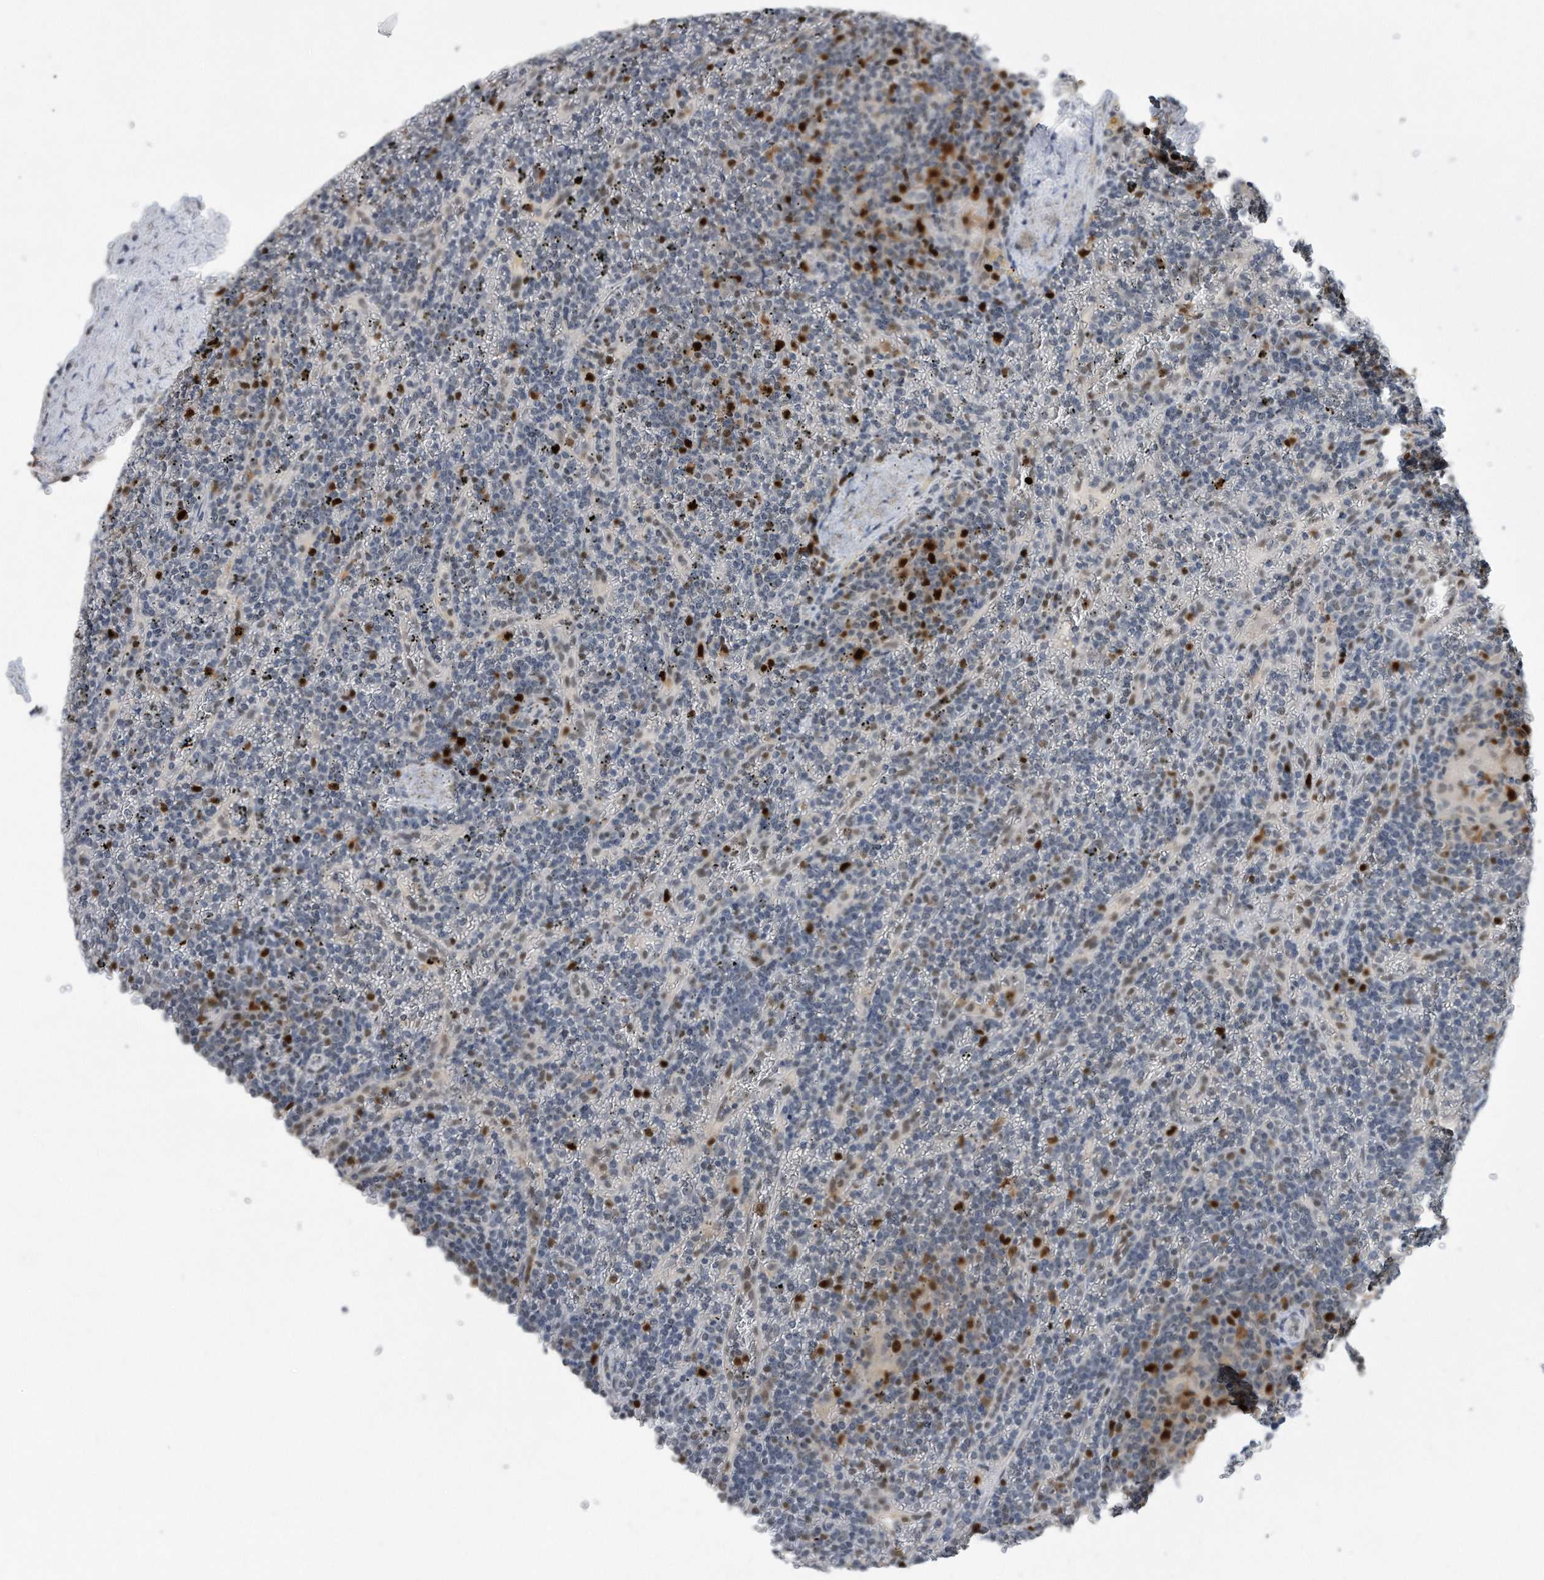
{"staining": {"intensity": "strong", "quantity": "<25%", "location": "nuclear"}, "tissue": "lymphoma", "cell_type": "Tumor cells", "image_type": "cancer", "snomed": [{"axis": "morphology", "description": "Malignant lymphoma, non-Hodgkin's type, Low grade"}, {"axis": "topography", "description": "Spleen"}], "caption": "Strong nuclear staining is present in about <25% of tumor cells in lymphoma.", "gene": "PCNA", "patient": {"sex": "female", "age": 19}}